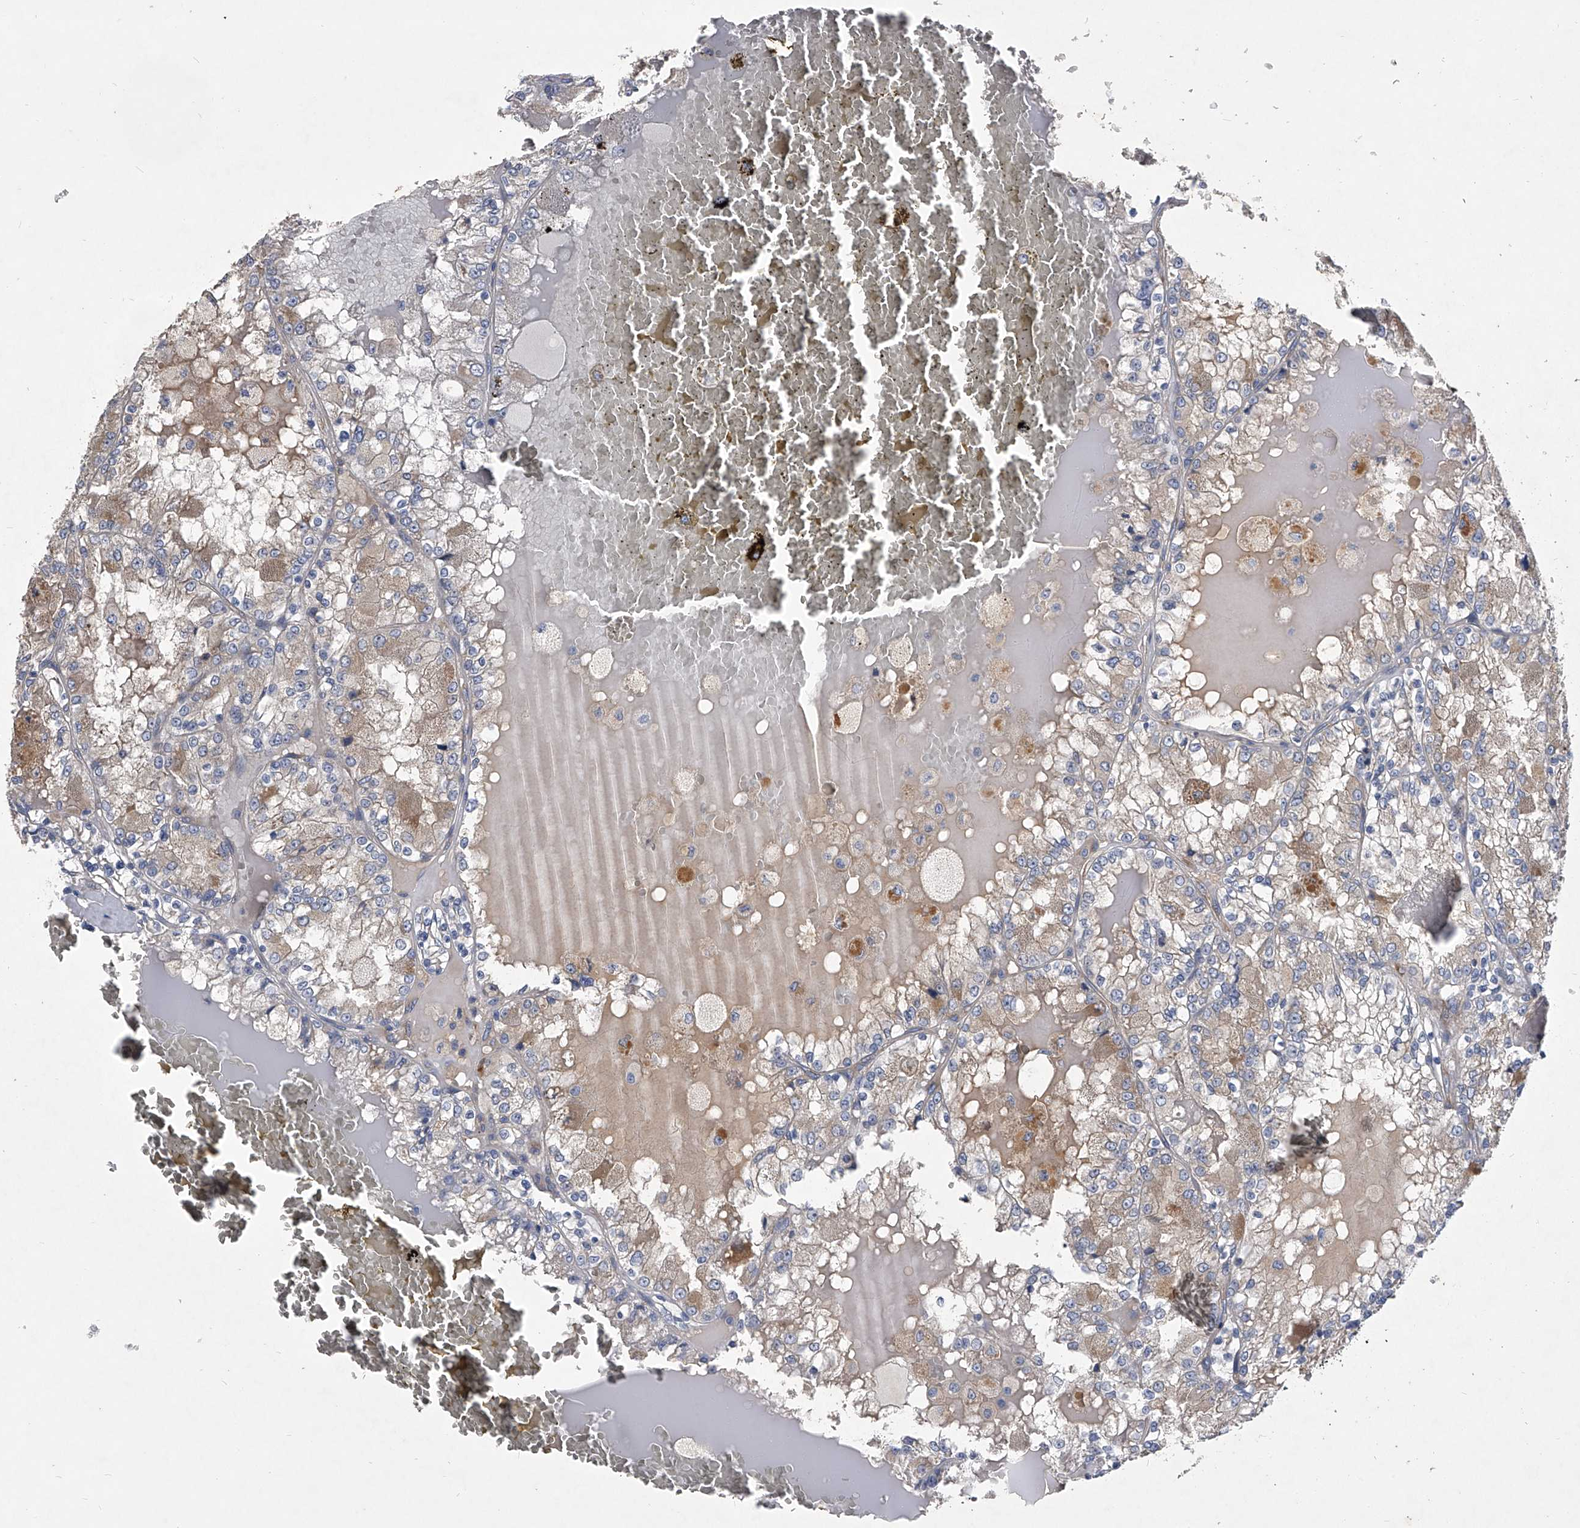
{"staining": {"intensity": "weak", "quantity": "<25%", "location": "cytoplasmic/membranous"}, "tissue": "renal cancer", "cell_type": "Tumor cells", "image_type": "cancer", "snomed": [{"axis": "morphology", "description": "Adenocarcinoma, NOS"}, {"axis": "topography", "description": "Kidney"}], "caption": "IHC histopathology image of human adenocarcinoma (renal) stained for a protein (brown), which shows no expression in tumor cells.", "gene": "CCR4", "patient": {"sex": "female", "age": 56}}